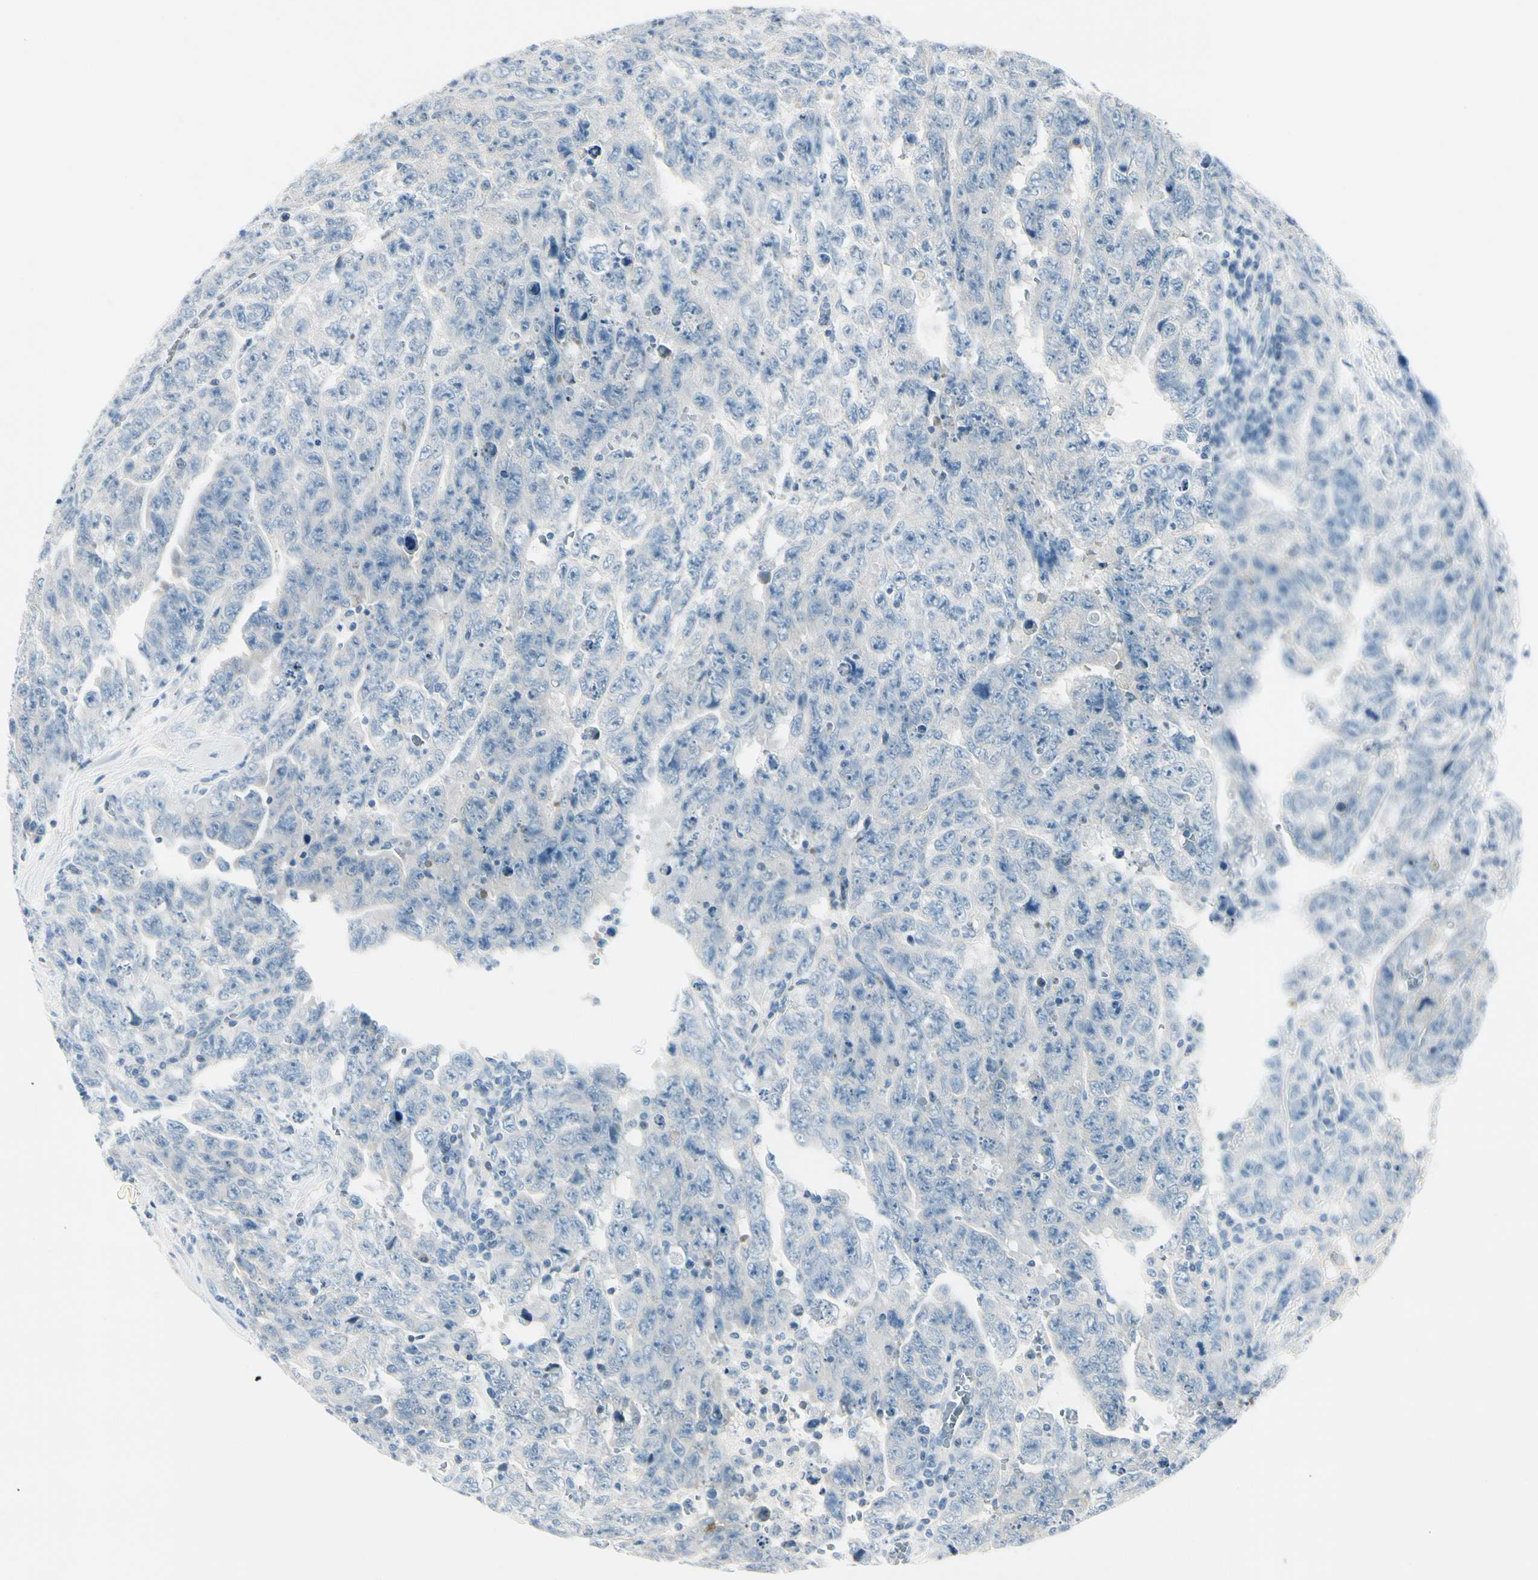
{"staining": {"intensity": "negative", "quantity": "none", "location": "none"}, "tissue": "testis cancer", "cell_type": "Tumor cells", "image_type": "cancer", "snomed": [{"axis": "morphology", "description": "Carcinoma, Embryonal, NOS"}, {"axis": "topography", "description": "Testis"}], "caption": "Human testis cancer (embryonal carcinoma) stained for a protein using immunohistochemistry demonstrates no expression in tumor cells.", "gene": "PEBP1", "patient": {"sex": "male", "age": 28}}